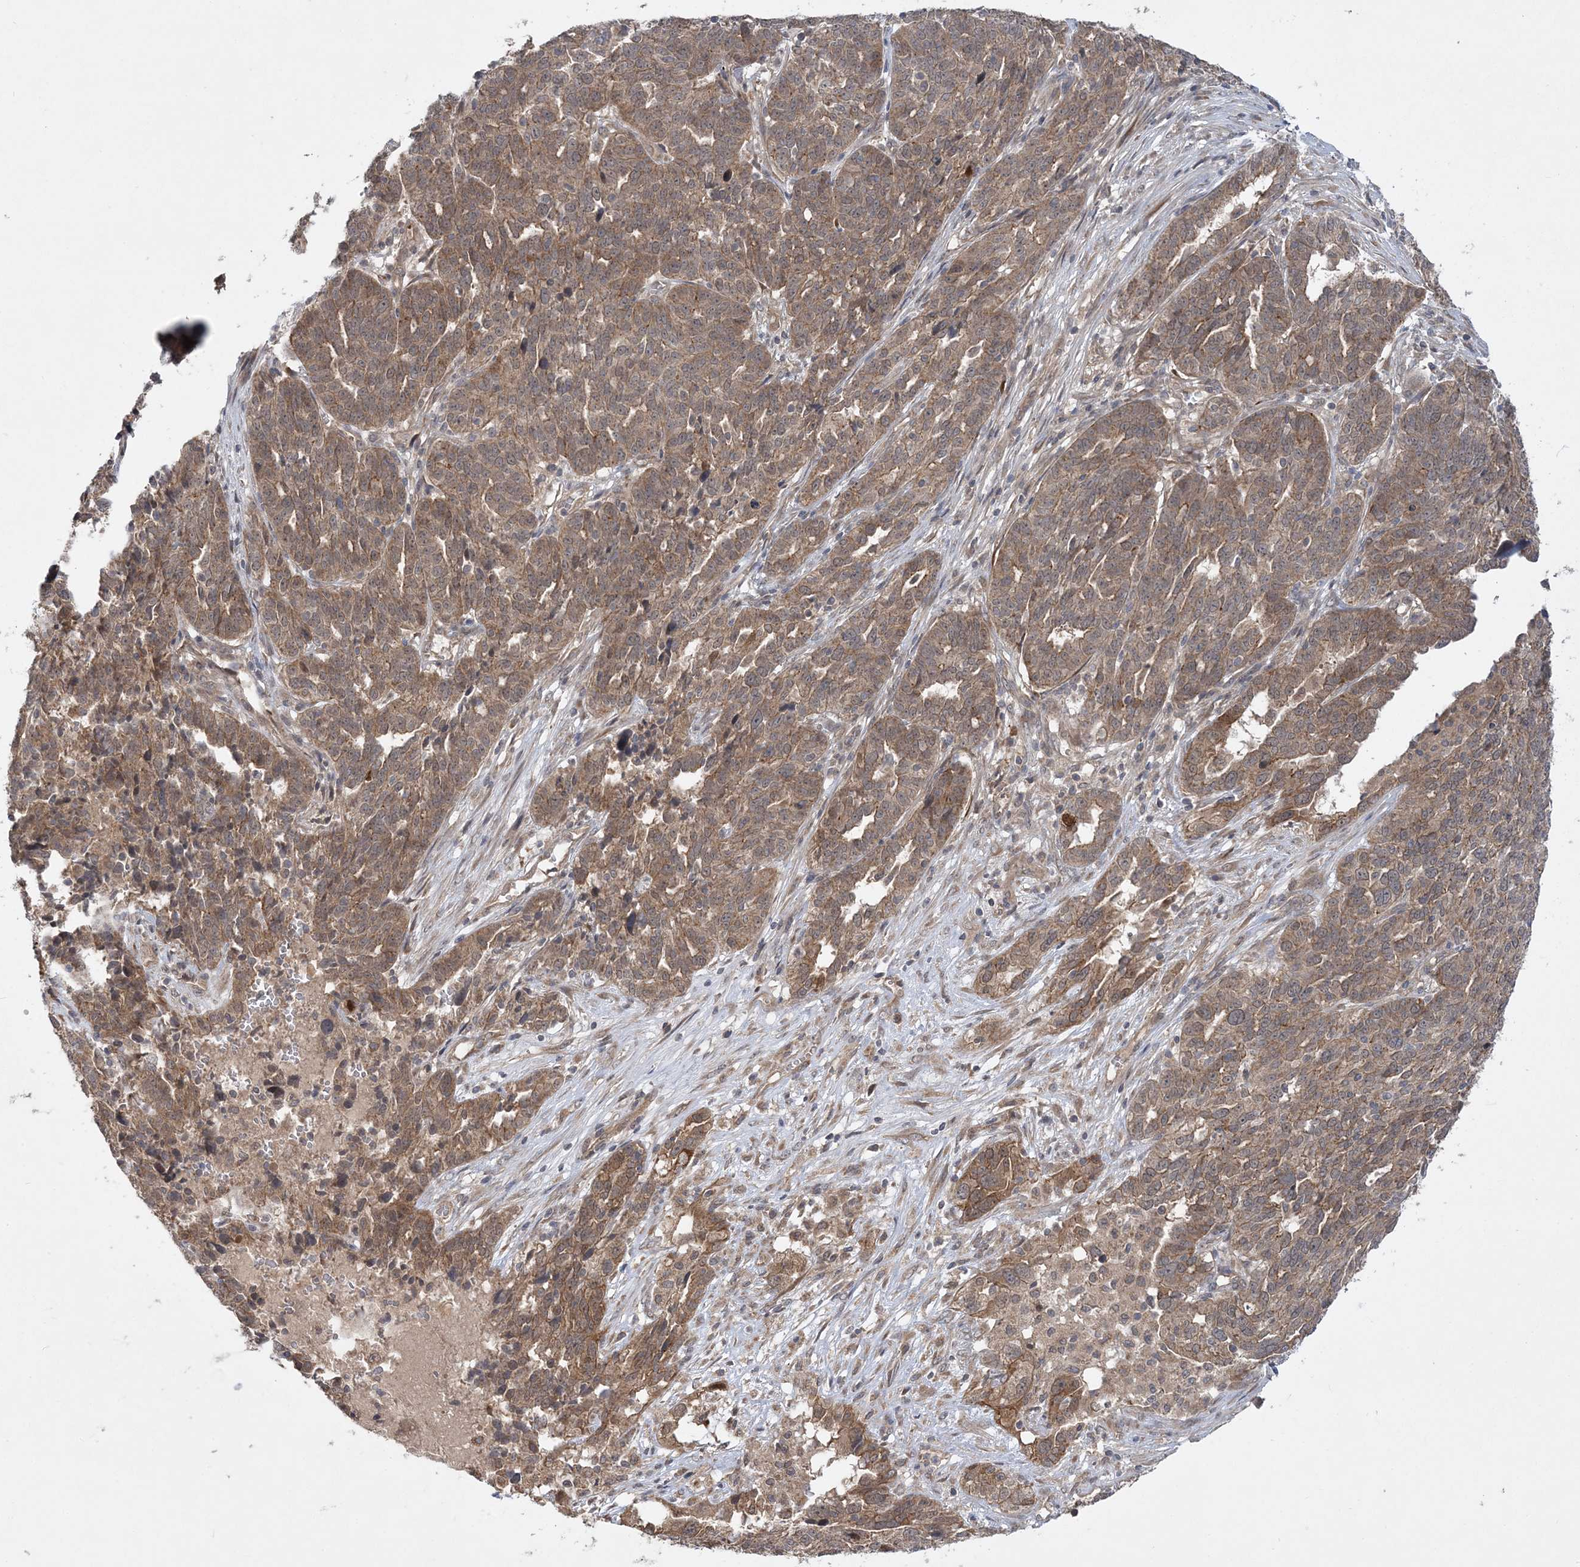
{"staining": {"intensity": "moderate", "quantity": ">75%", "location": "cytoplasmic/membranous"}, "tissue": "ovarian cancer", "cell_type": "Tumor cells", "image_type": "cancer", "snomed": [{"axis": "morphology", "description": "Cystadenocarcinoma, serous, NOS"}, {"axis": "topography", "description": "Ovary"}], "caption": "Protein expression analysis of human ovarian cancer (serous cystadenocarcinoma) reveals moderate cytoplasmic/membranous expression in about >75% of tumor cells.", "gene": "MMADHC", "patient": {"sex": "female", "age": 59}}